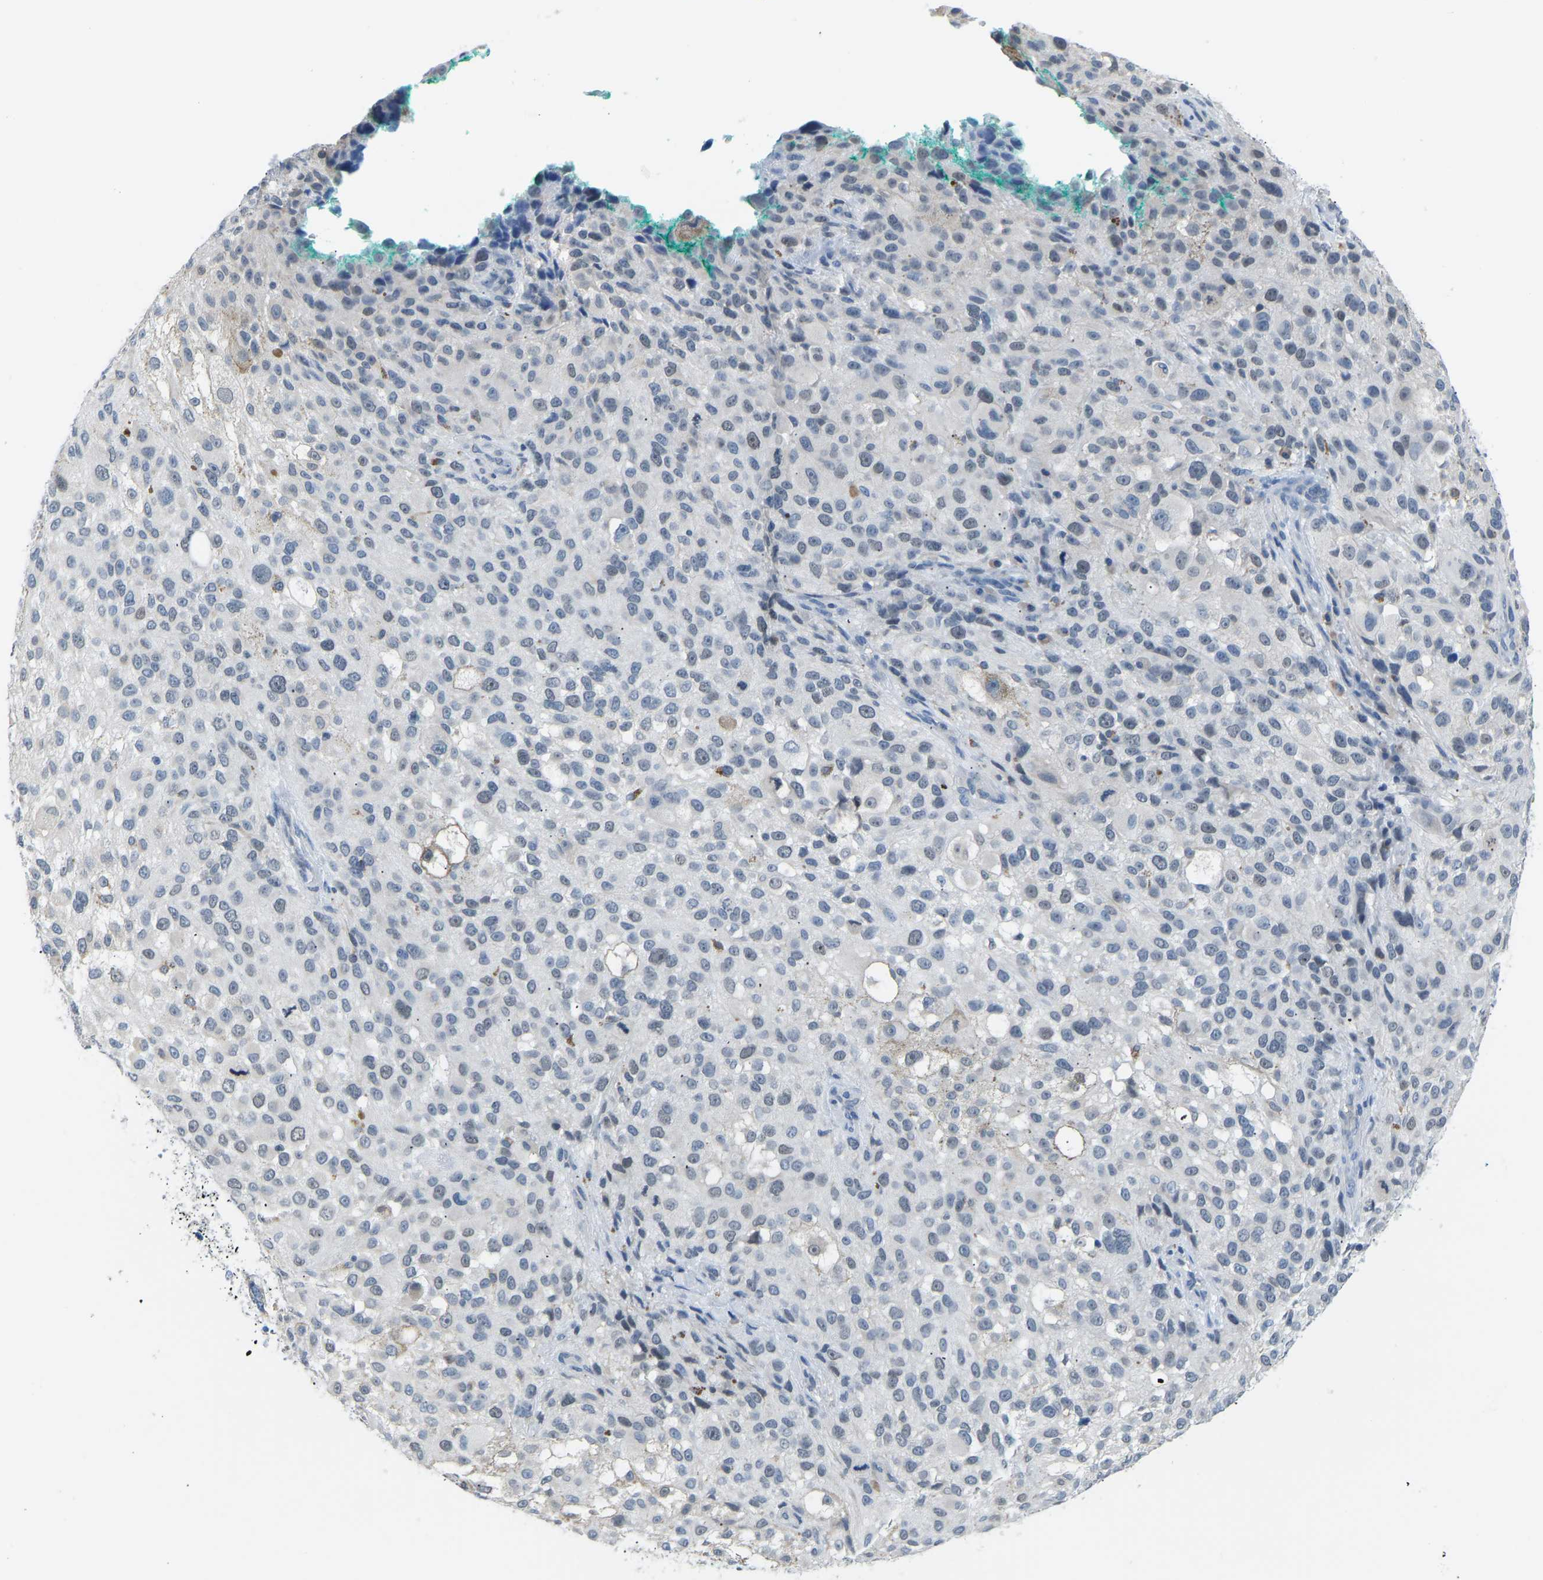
{"staining": {"intensity": "negative", "quantity": "none", "location": "none"}, "tissue": "melanoma", "cell_type": "Tumor cells", "image_type": "cancer", "snomed": [{"axis": "morphology", "description": "Necrosis, NOS"}, {"axis": "morphology", "description": "Malignant melanoma, NOS"}, {"axis": "topography", "description": "Skin"}], "caption": "Malignant melanoma was stained to show a protein in brown. There is no significant expression in tumor cells.", "gene": "VRK1", "patient": {"sex": "female", "age": 87}}